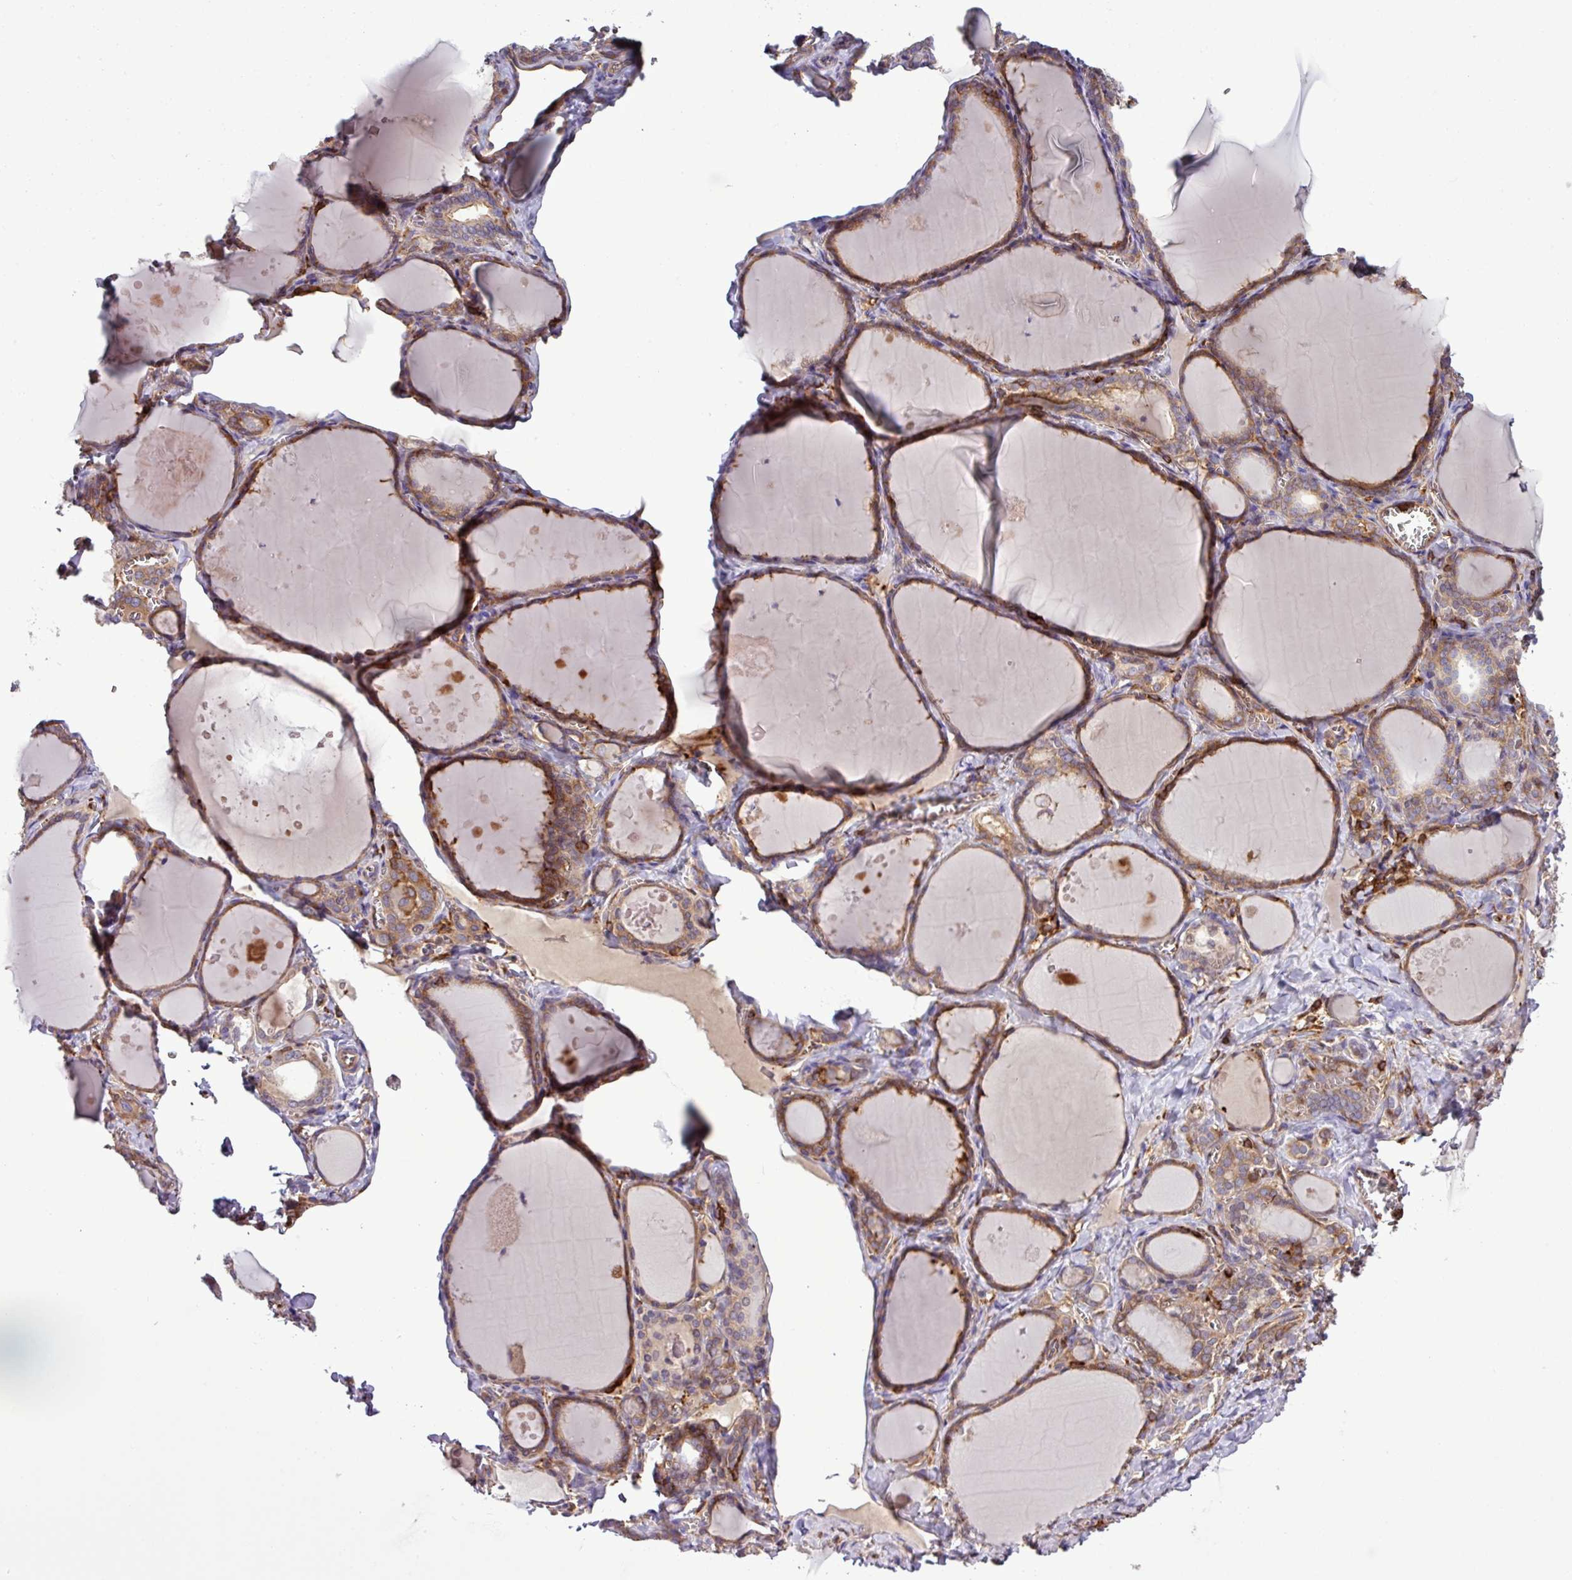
{"staining": {"intensity": "moderate", "quantity": ">75%", "location": "cytoplasmic/membranous"}, "tissue": "thyroid gland", "cell_type": "Glandular cells", "image_type": "normal", "snomed": [{"axis": "morphology", "description": "Normal tissue, NOS"}, {"axis": "topography", "description": "Thyroid gland"}], "caption": "A brown stain highlights moderate cytoplasmic/membranous expression of a protein in glandular cells of benign human thyroid gland. The staining was performed using DAB to visualize the protein expression in brown, while the nuclei were stained in blue with hematoxylin (Magnification: 20x).", "gene": "PGAP6", "patient": {"sex": "female", "age": 42}}